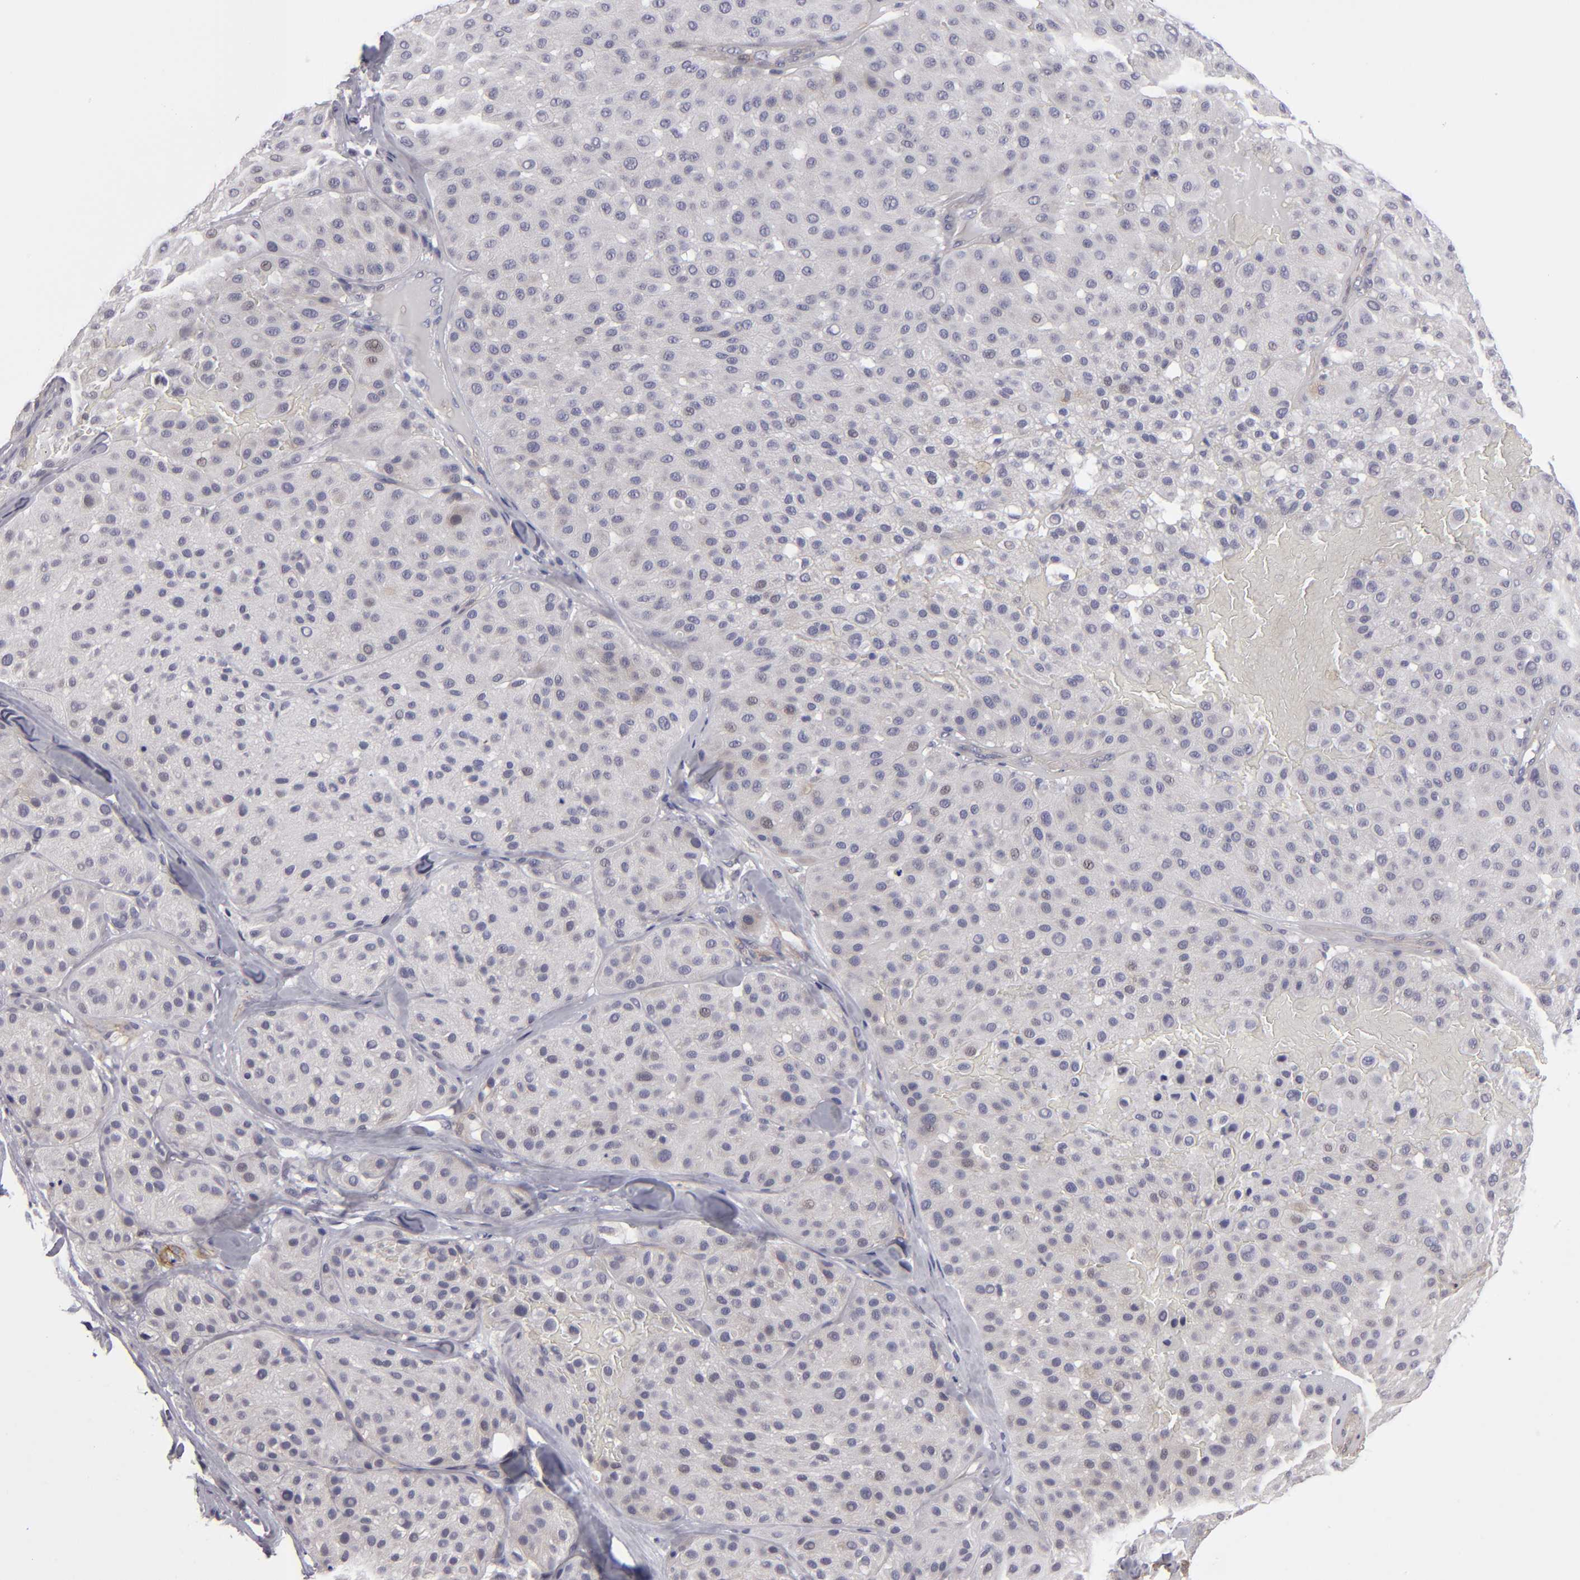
{"staining": {"intensity": "negative", "quantity": "none", "location": "none"}, "tissue": "melanoma", "cell_type": "Tumor cells", "image_type": "cancer", "snomed": [{"axis": "morphology", "description": "Normal tissue, NOS"}, {"axis": "morphology", "description": "Malignant melanoma, Metastatic site"}, {"axis": "topography", "description": "Skin"}], "caption": "Immunohistochemistry (IHC) photomicrograph of neoplastic tissue: human melanoma stained with DAB exhibits no significant protein positivity in tumor cells. (Immunohistochemistry (IHC), brightfield microscopy, high magnification).", "gene": "ZNF175", "patient": {"sex": "male", "age": 41}}